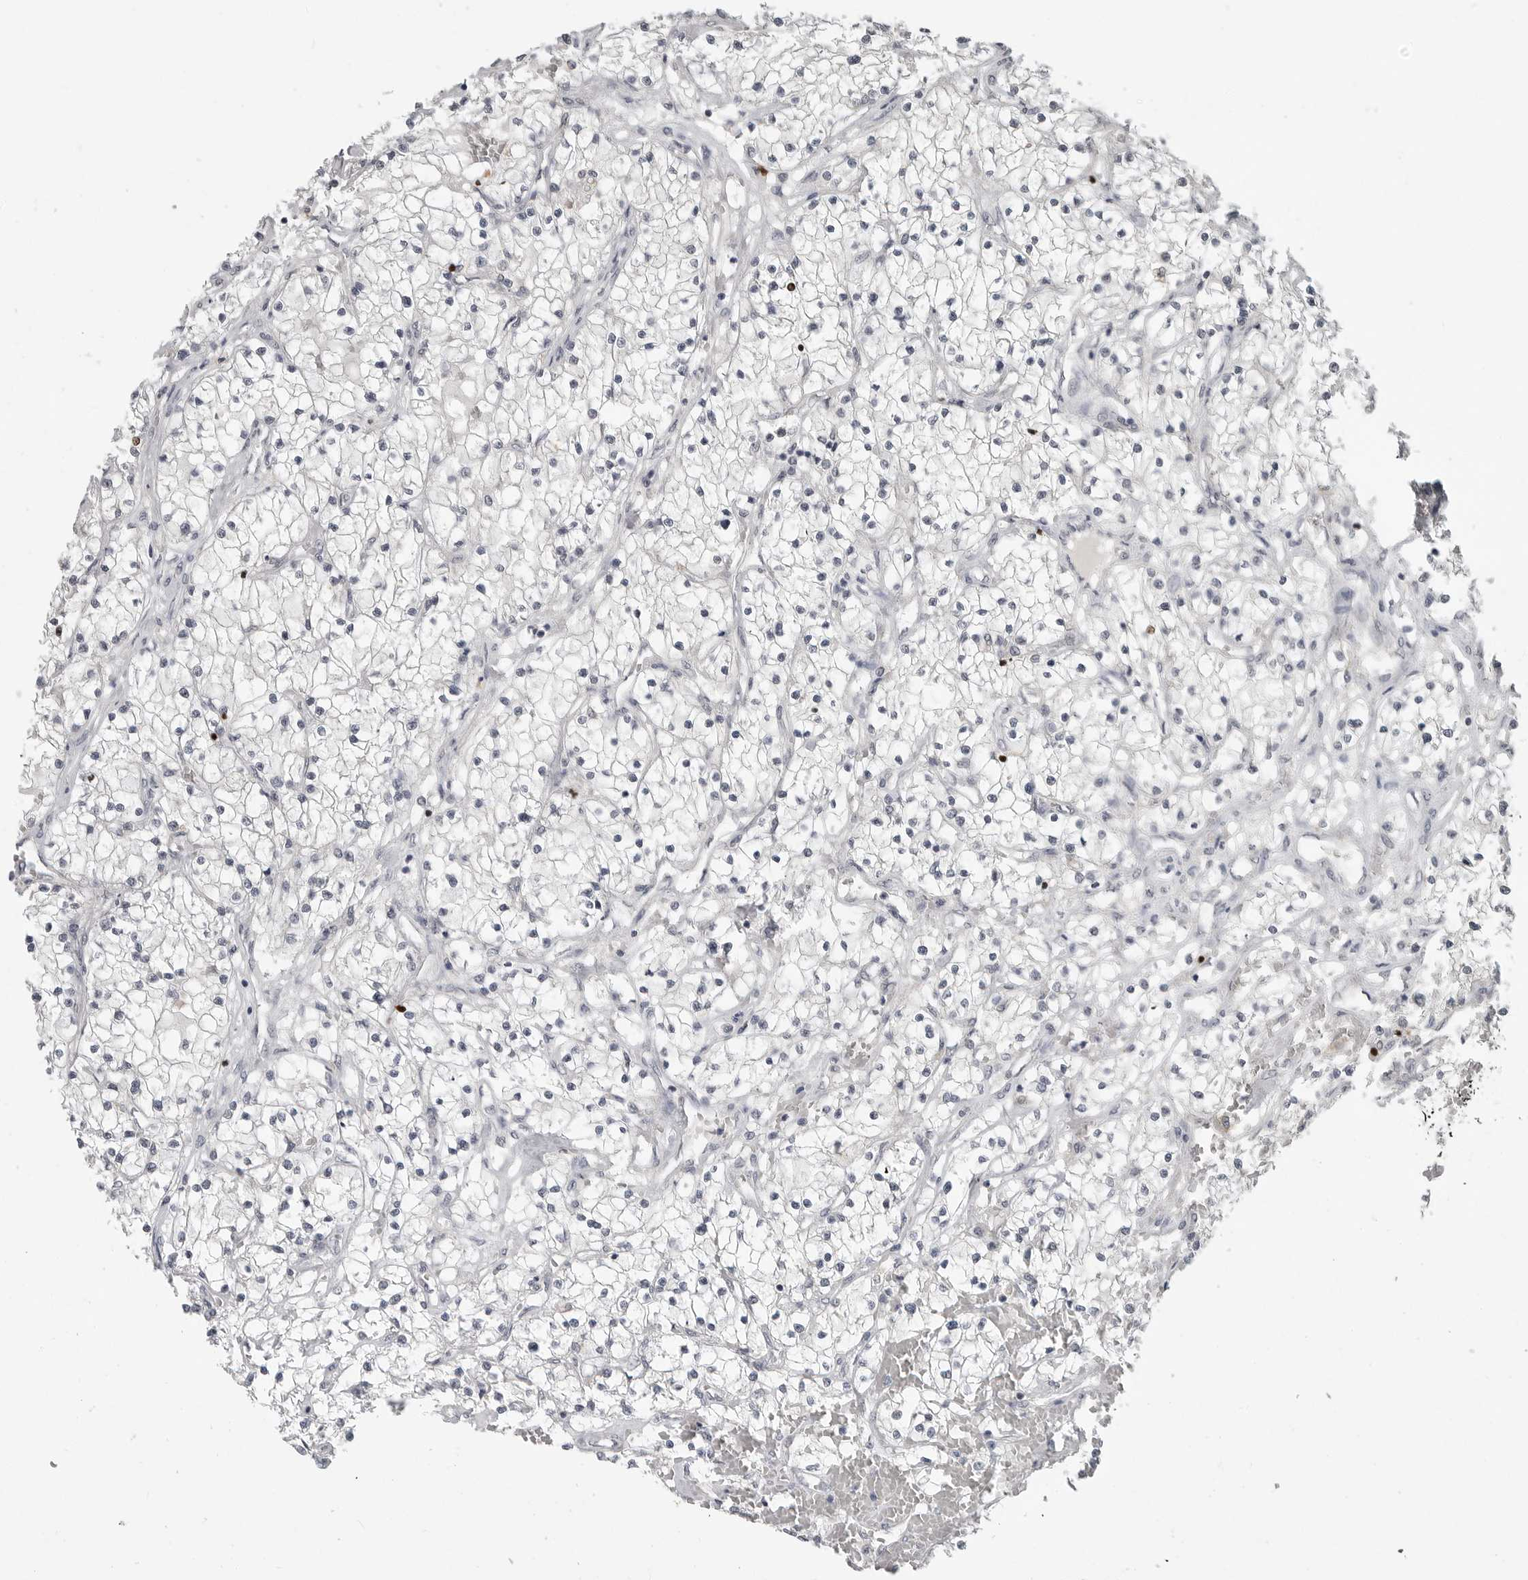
{"staining": {"intensity": "negative", "quantity": "none", "location": "none"}, "tissue": "renal cancer", "cell_type": "Tumor cells", "image_type": "cancer", "snomed": [{"axis": "morphology", "description": "Normal tissue, NOS"}, {"axis": "morphology", "description": "Adenocarcinoma, NOS"}, {"axis": "topography", "description": "Kidney"}], "caption": "High magnification brightfield microscopy of adenocarcinoma (renal) stained with DAB (brown) and counterstained with hematoxylin (blue): tumor cells show no significant expression.", "gene": "FOXP3", "patient": {"sex": "male", "age": 68}}